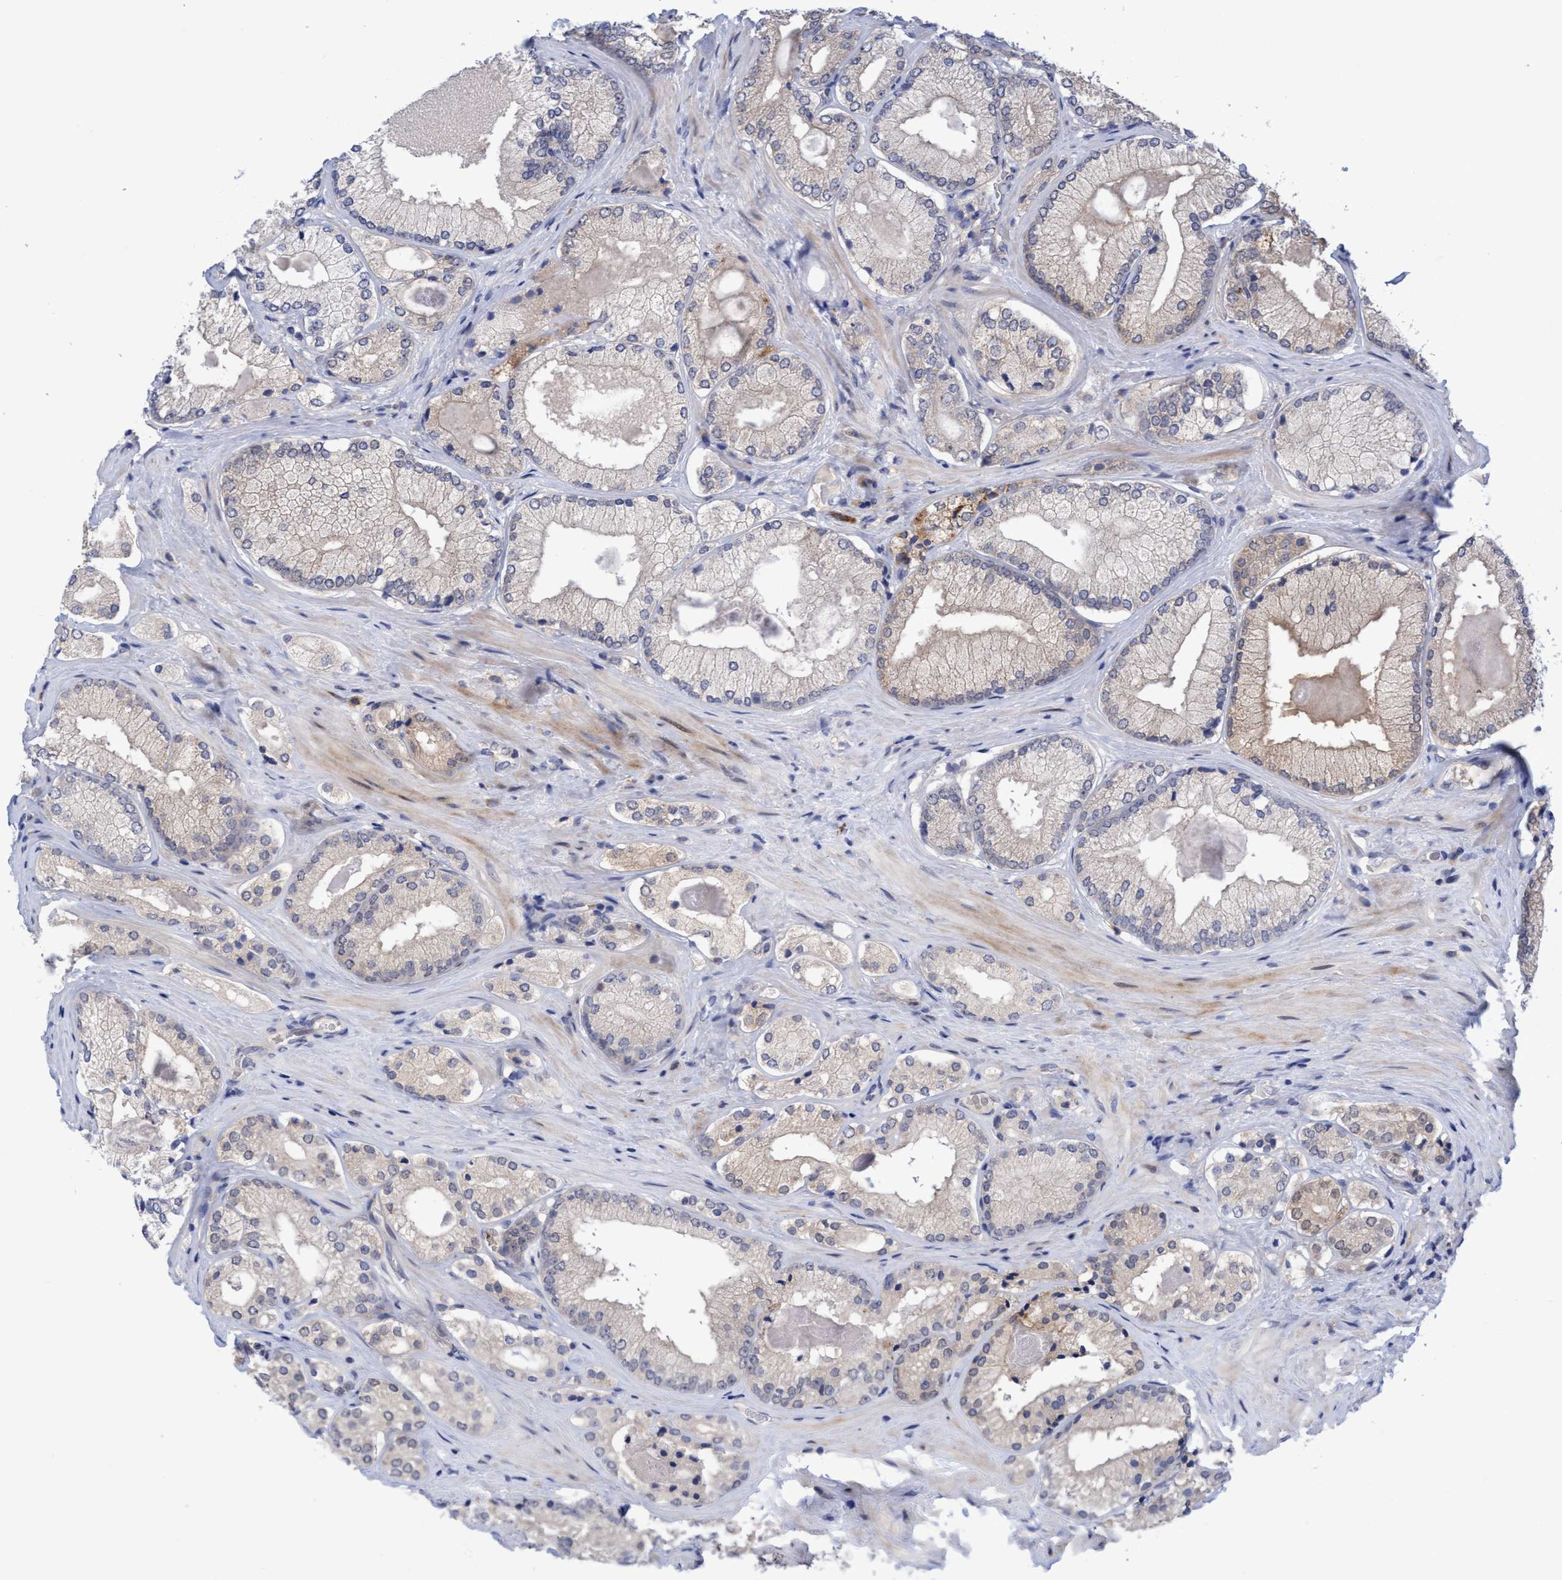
{"staining": {"intensity": "negative", "quantity": "none", "location": "none"}, "tissue": "prostate cancer", "cell_type": "Tumor cells", "image_type": "cancer", "snomed": [{"axis": "morphology", "description": "Adenocarcinoma, Low grade"}, {"axis": "topography", "description": "Prostate"}], "caption": "High power microscopy histopathology image of an IHC image of prostate low-grade adenocarcinoma, revealing no significant positivity in tumor cells.", "gene": "SEMA4D", "patient": {"sex": "male", "age": 65}}